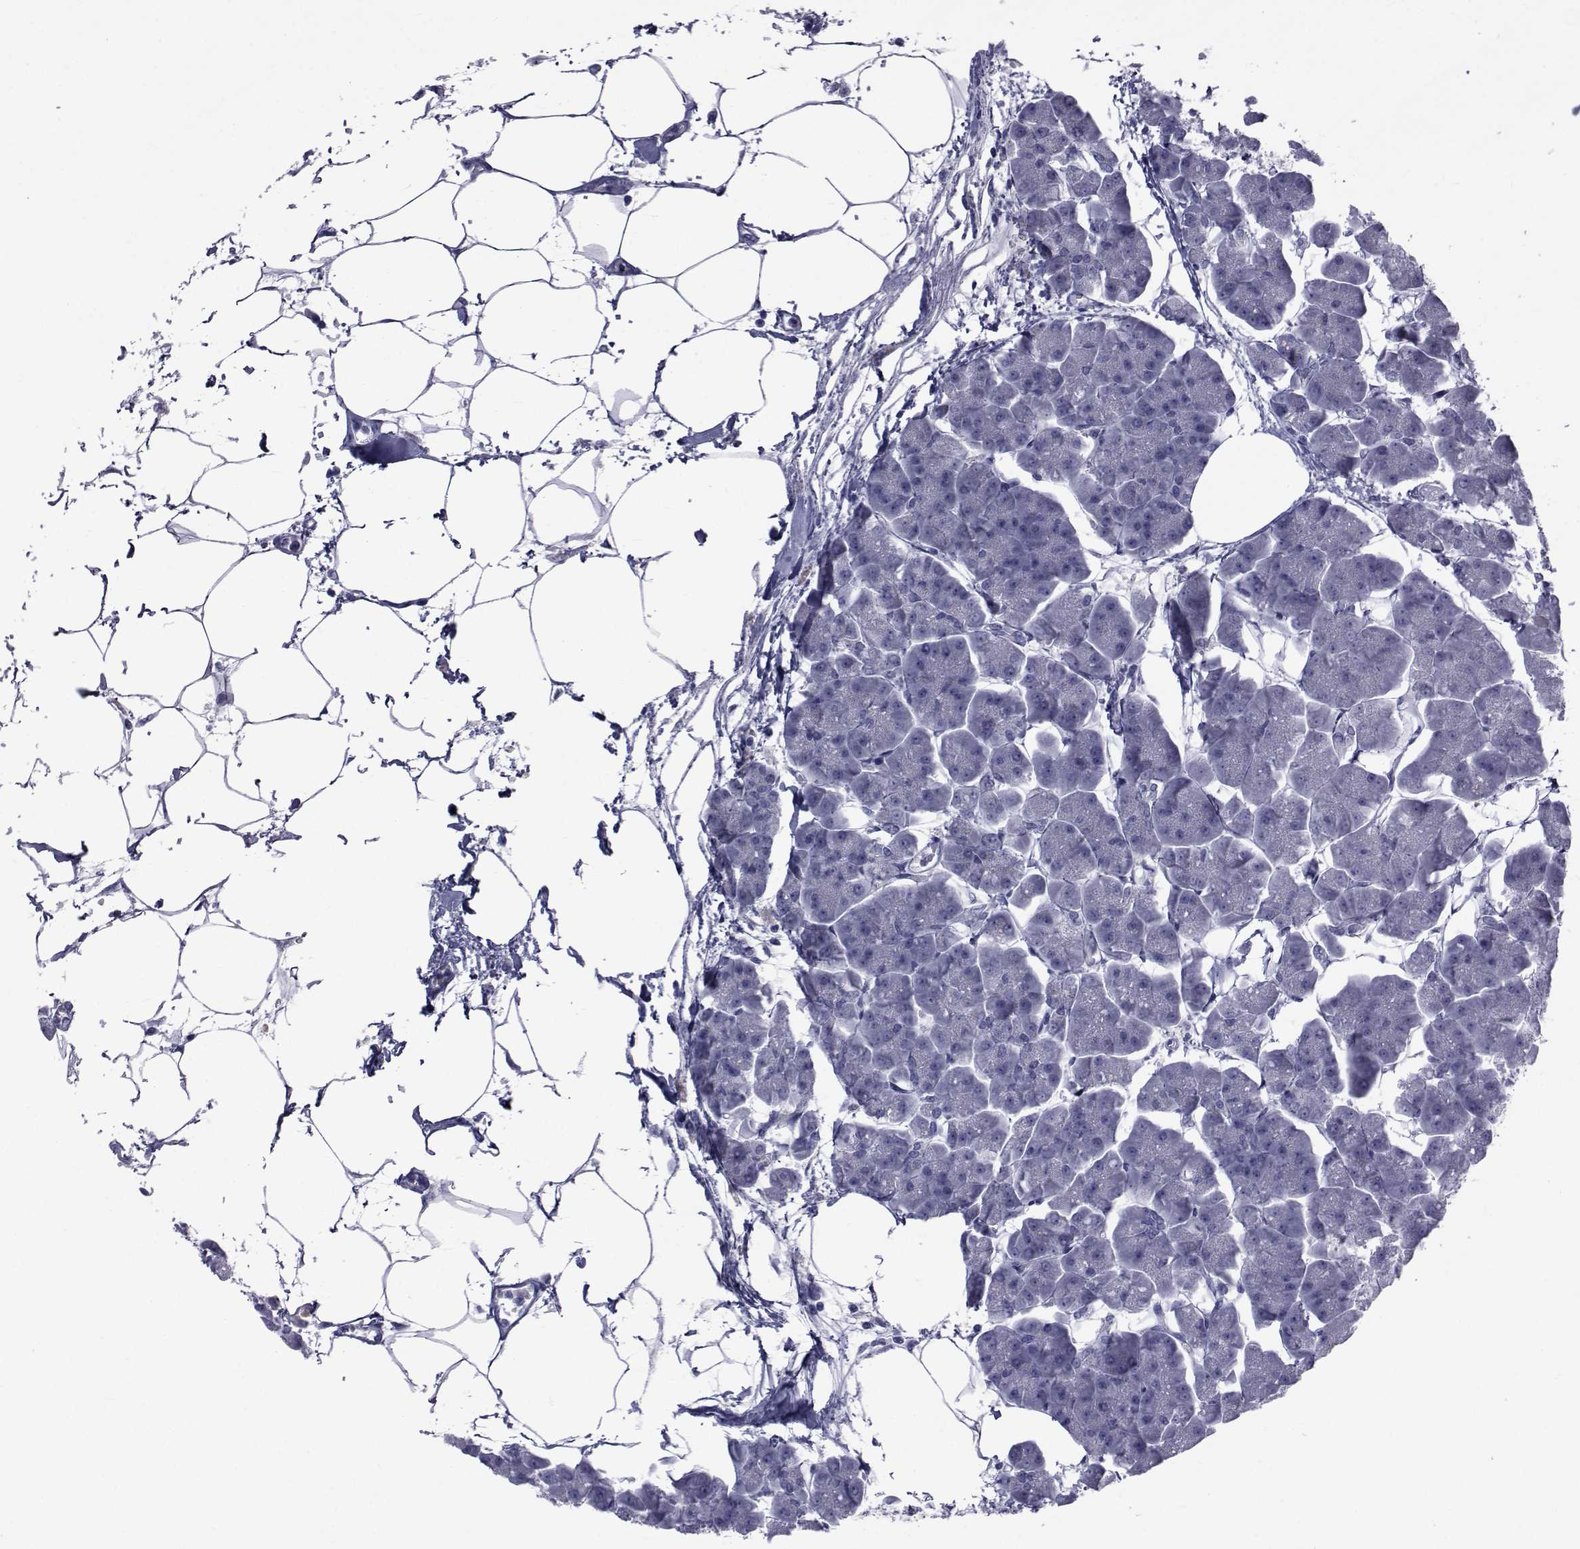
{"staining": {"intensity": "negative", "quantity": "none", "location": "none"}, "tissue": "pancreas", "cell_type": "Exocrine glandular cells", "image_type": "normal", "snomed": [{"axis": "morphology", "description": "Normal tissue, NOS"}, {"axis": "topography", "description": "Adipose tissue"}, {"axis": "topography", "description": "Pancreas"}, {"axis": "topography", "description": "Peripheral nerve tissue"}], "caption": "Immunohistochemistry micrograph of normal human pancreas stained for a protein (brown), which reveals no staining in exocrine glandular cells. (Stains: DAB (3,3'-diaminobenzidine) immunohistochemistry with hematoxylin counter stain, Microscopy: brightfield microscopy at high magnification).", "gene": "GKAP1", "patient": {"sex": "female", "age": 58}}